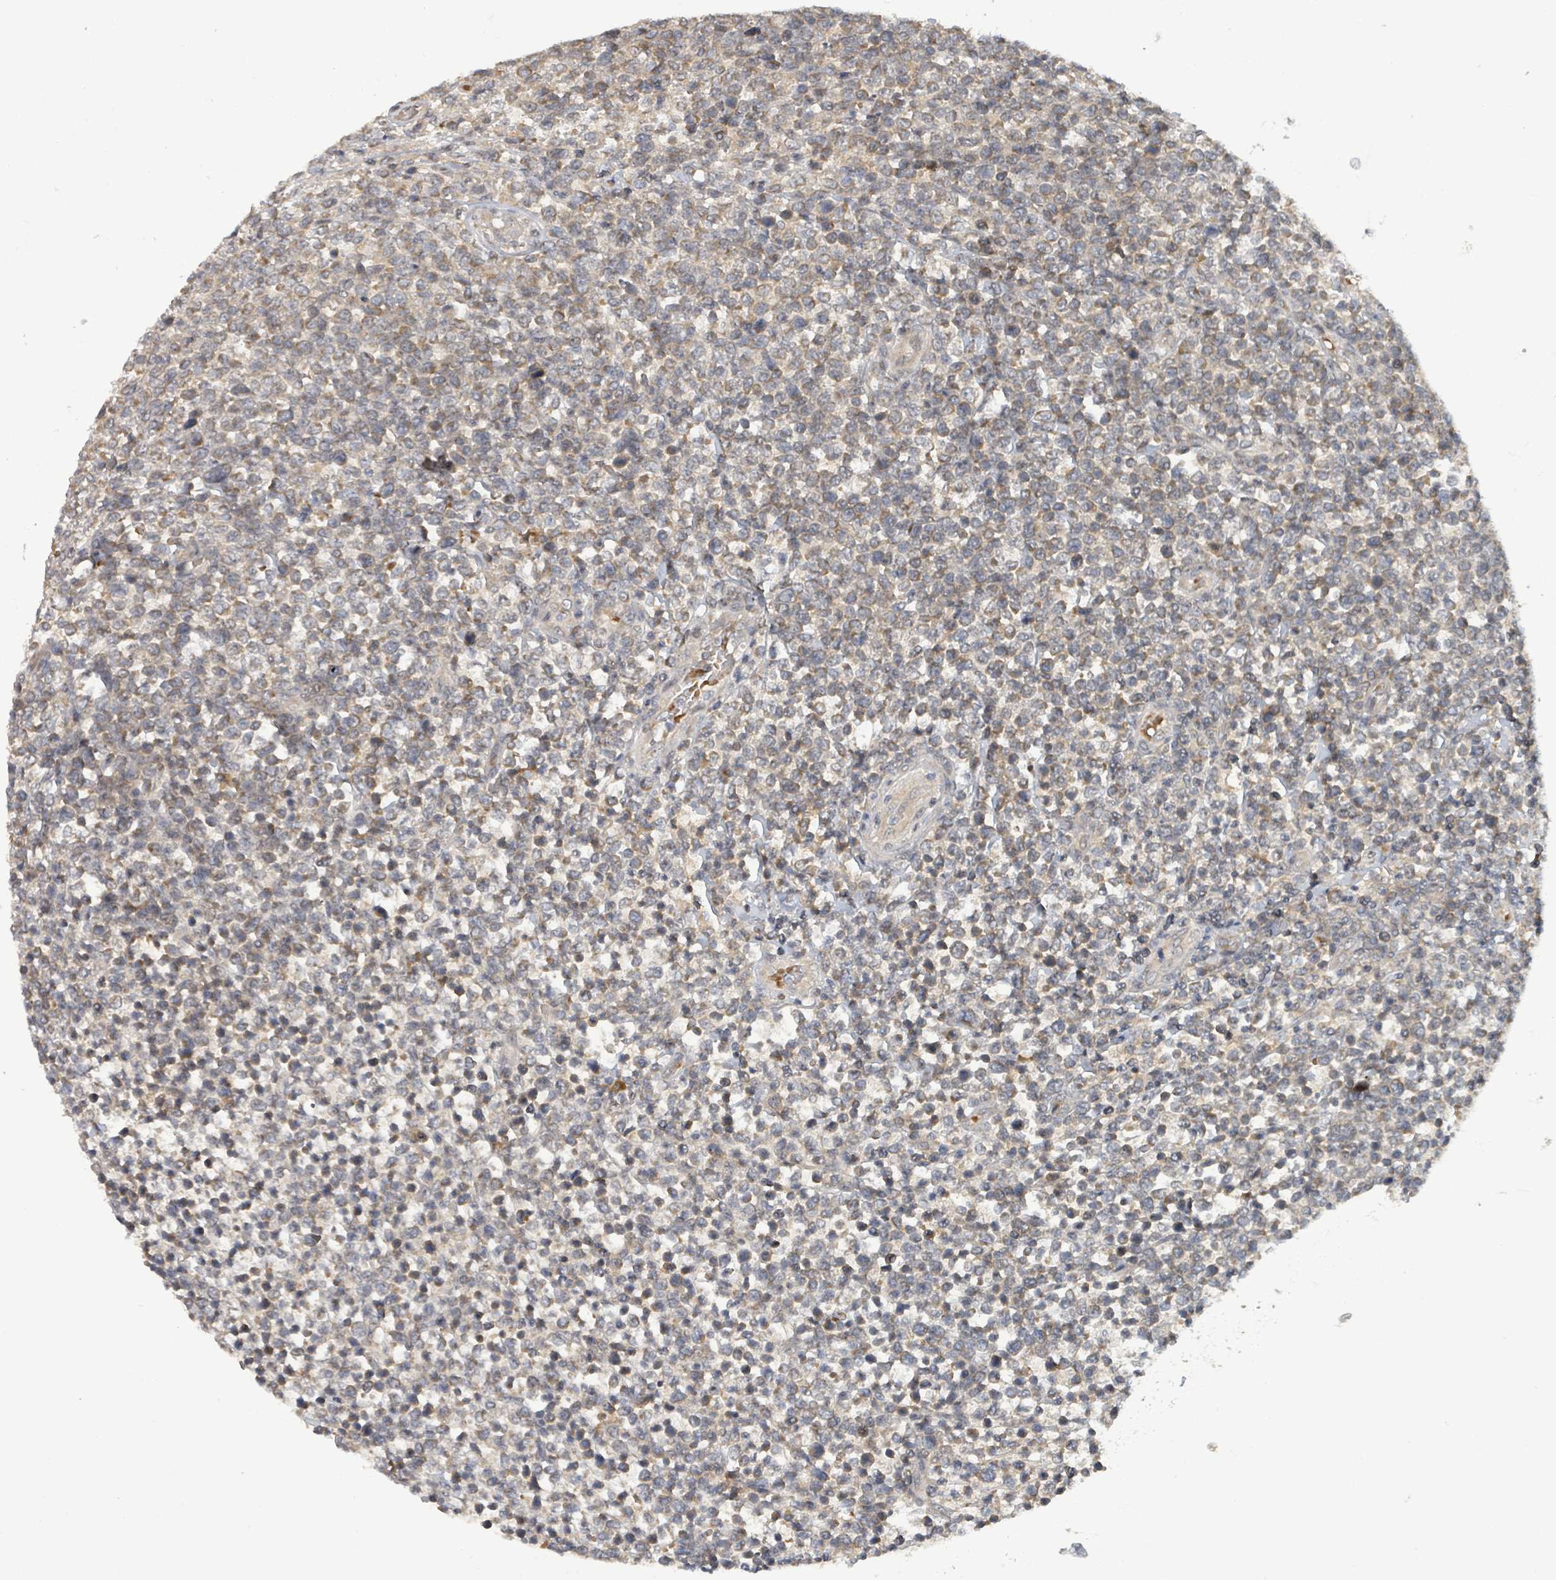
{"staining": {"intensity": "weak", "quantity": "25%-75%", "location": "cytoplasmic/membranous"}, "tissue": "lymphoma", "cell_type": "Tumor cells", "image_type": "cancer", "snomed": [{"axis": "morphology", "description": "Malignant lymphoma, non-Hodgkin's type, High grade"}, {"axis": "topography", "description": "Soft tissue"}], "caption": "This photomicrograph exhibits immunohistochemistry staining of lymphoma, with low weak cytoplasmic/membranous staining in about 25%-75% of tumor cells.", "gene": "ITGA11", "patient": {"sex": "female", "age": 56}}